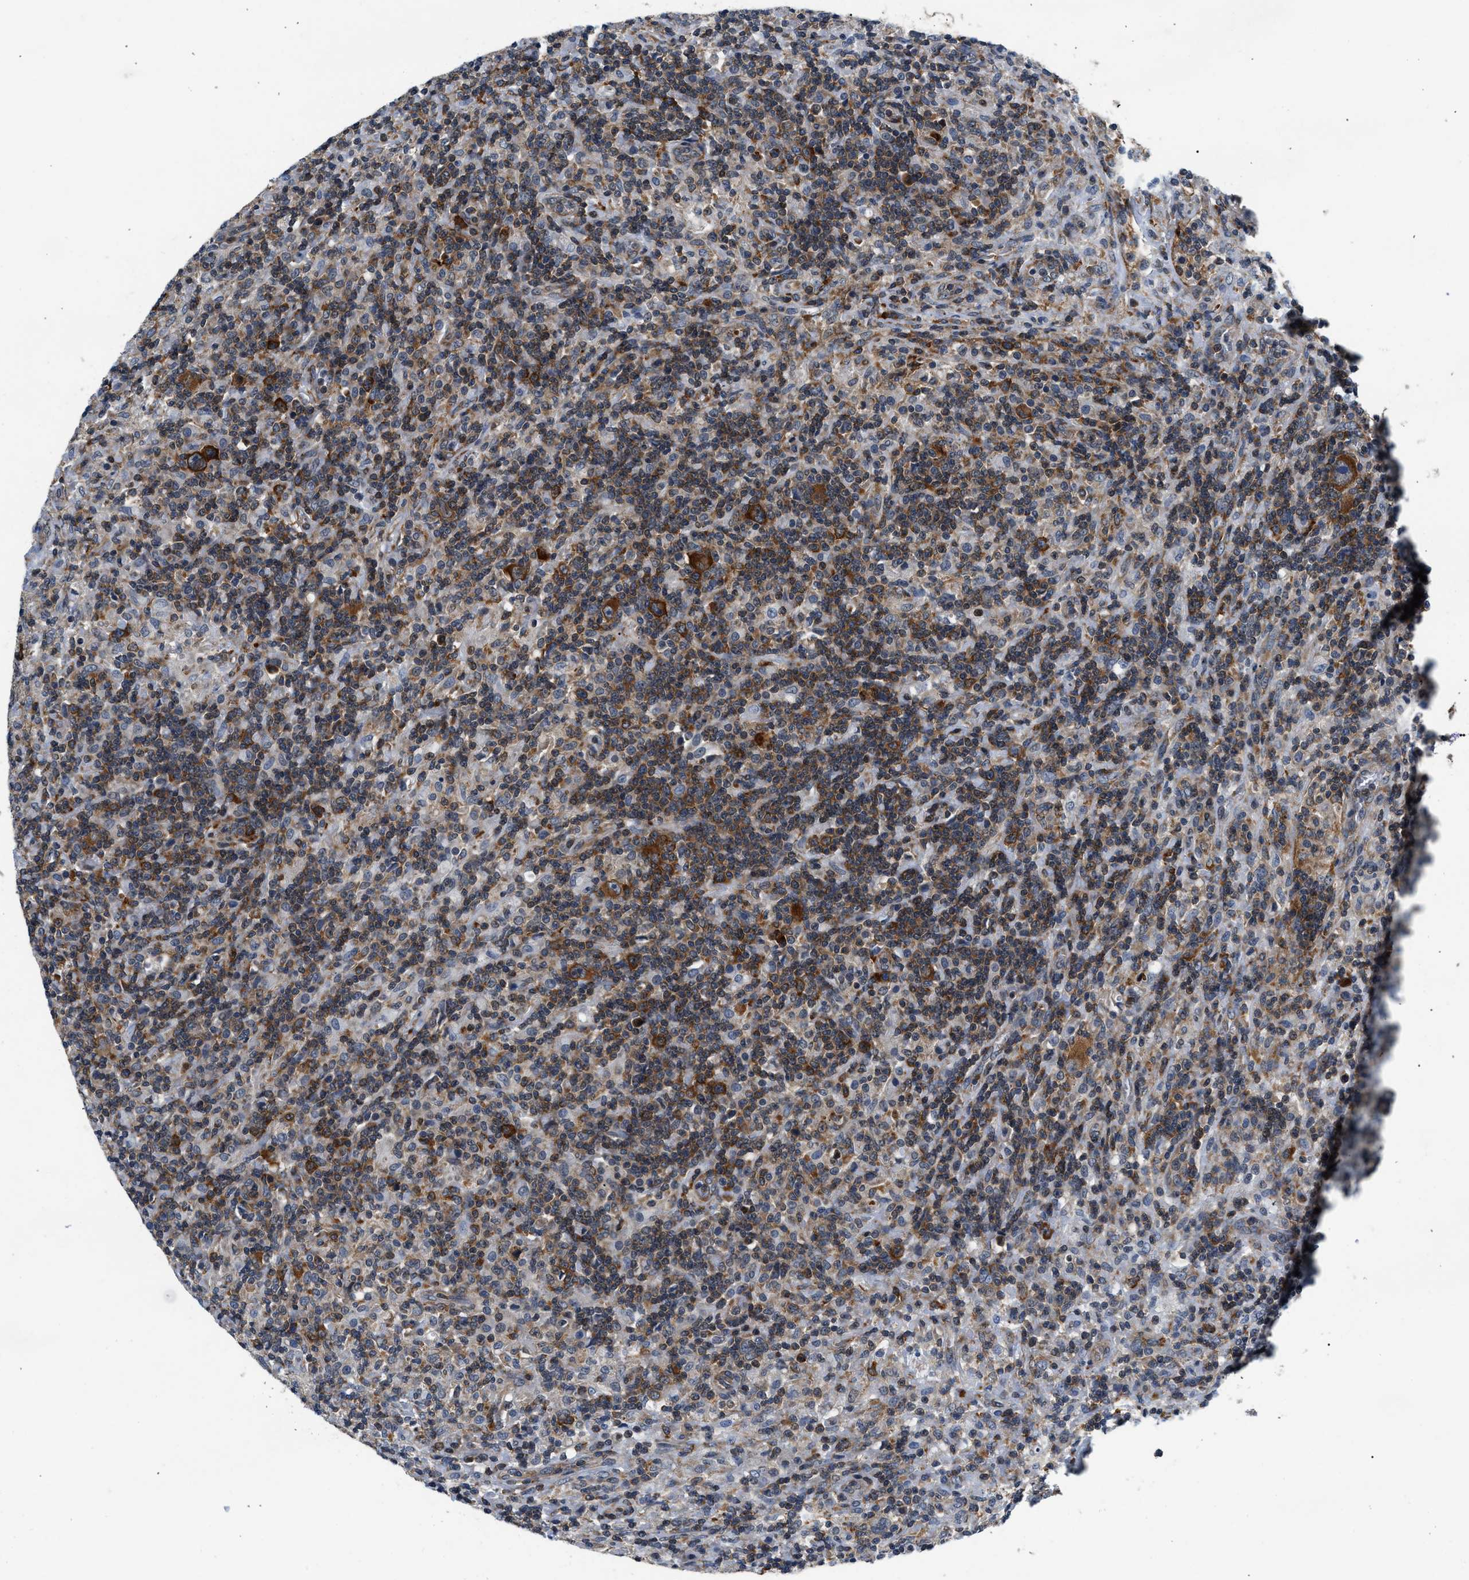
{"staining": {"intensity": "strong", "quantity": ">75%", "location": "cytoplasmic/membranous"}, "tissue": "lymphoma", "cell_type": "Tumor cells", "image_type": "cancer", "snomed": [{"axis": "morphology", "description": "Hodgkin's disease, NOS"}, {"axis": "topography", "description": "Lymph node"}], "caption": "Lymphoma was stained to show a protein in brown. There is high levels of strong cytoplasmic/membranous staining in approximately >75% of tumor cells.", "gene": "PA2G4", "patient": {"sex": "male", "age": 70}}